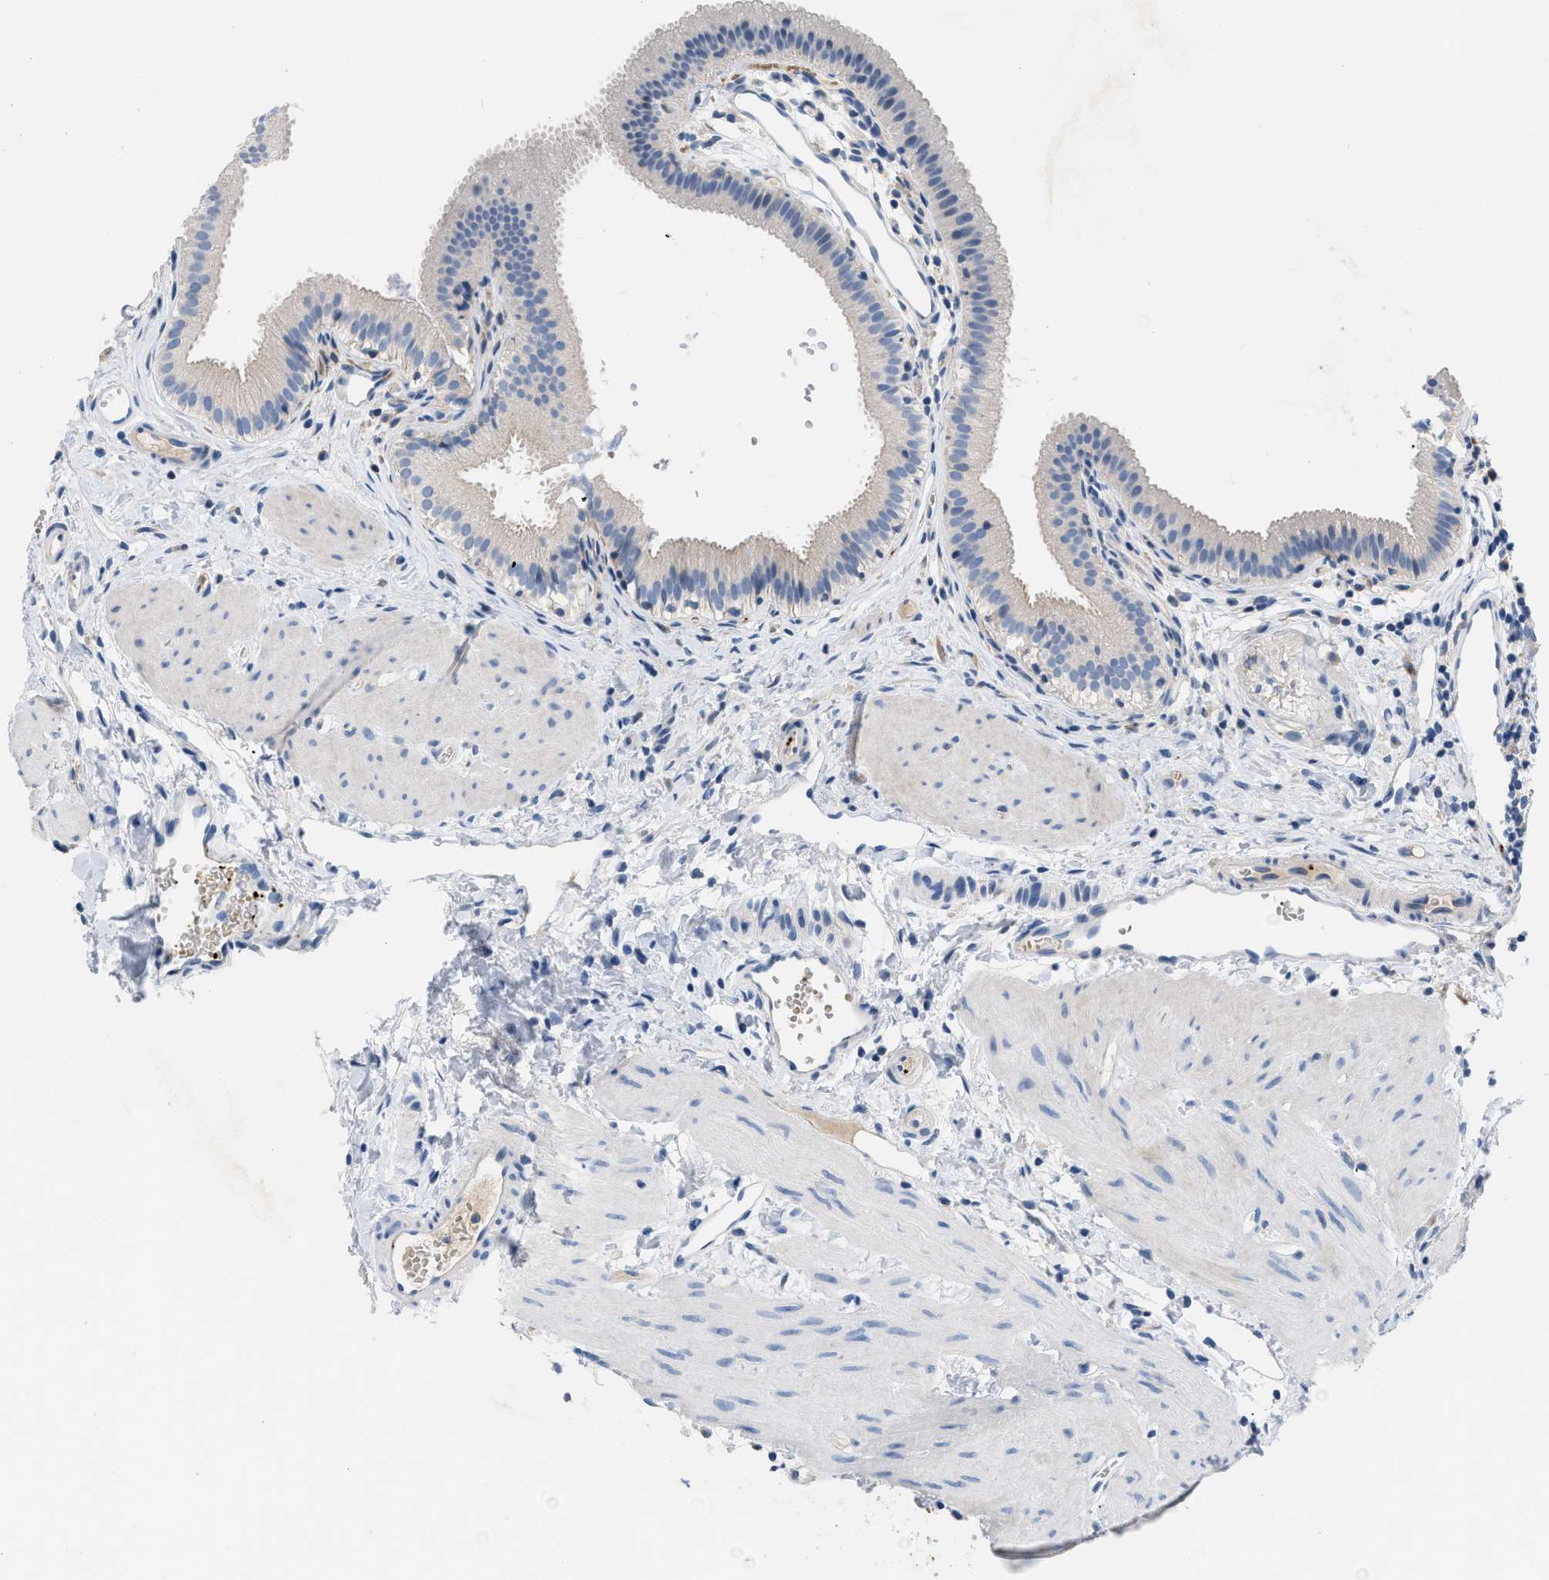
{"staining": {"intensity": "negative", "quantity": "none", "location": "none"}, "tissue": "gallbladder", "cell_type": "Glandular cells", "image_type": "normal", "snomed": [{"axis": "morphology", "description": "Normal tissue, NOS"}, {"axis": "topography", "description": "Gallbladder"}], "caption": "This is an IHC image of benign gallbladder. There is no expression in glandular cells.", "gene": "FGF18", "patient": {"sex": "female", "age": 26}}